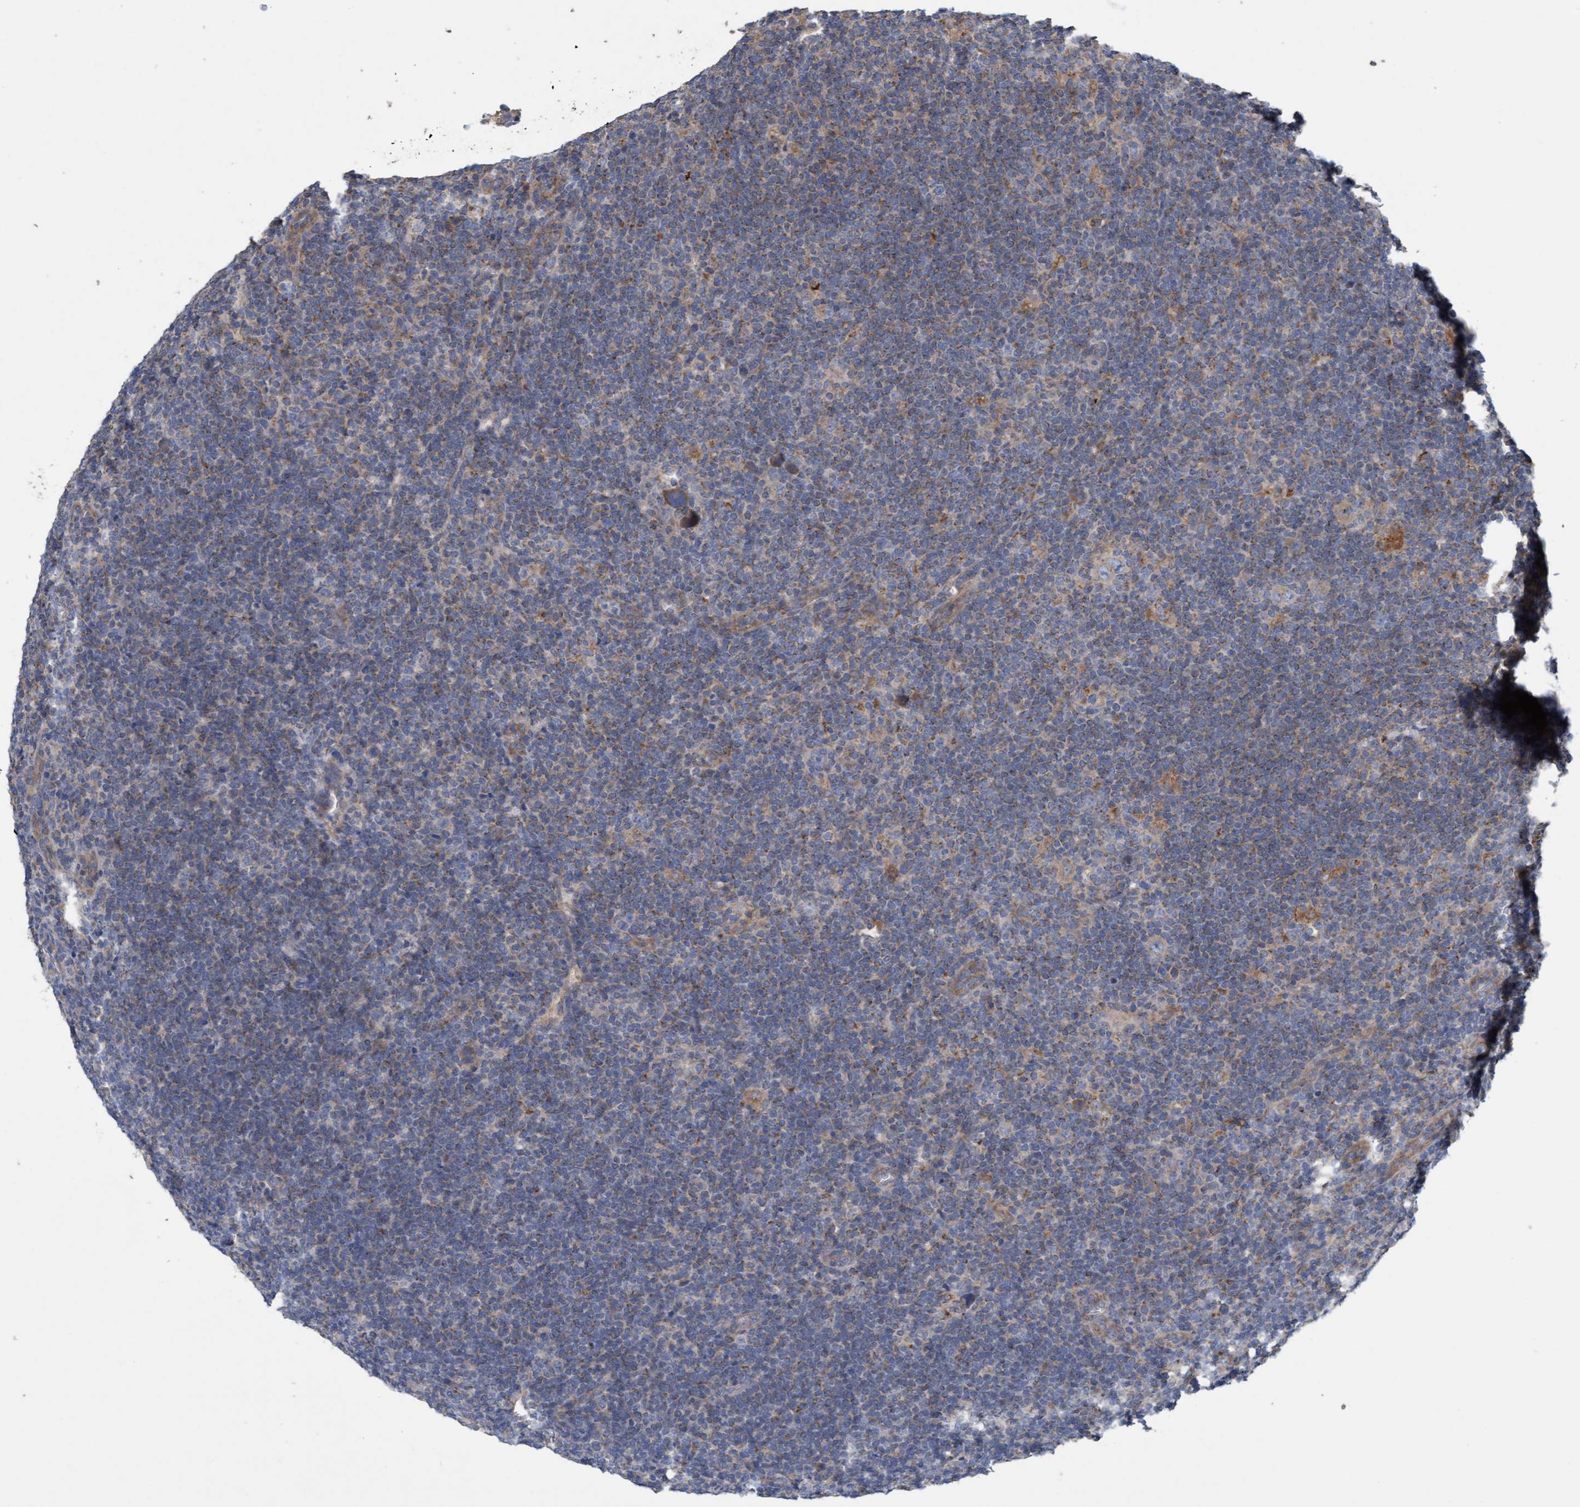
{"staining": {"intensity": "weak", "quantity": "25%-75%", "location": "cytoplasmic/membranous"}, "tissue": "lymphoma", "cell_type": "Tumor cells", "image_type": "cancer", "snomed": [{"axis": "morphology", "description": "Hodgkin's disease, NOS"}, {"axis": "topography", "description": "Lymph node"}], "caption": "Hodgkin's disease tissue reveals weak cytoplasmic/membranous positivity in about 25%-75% of tumor cells, visualized by immunohistochemistry.", "gene": "DDHD2", "patient": {"sex": "female", "age": 57}}